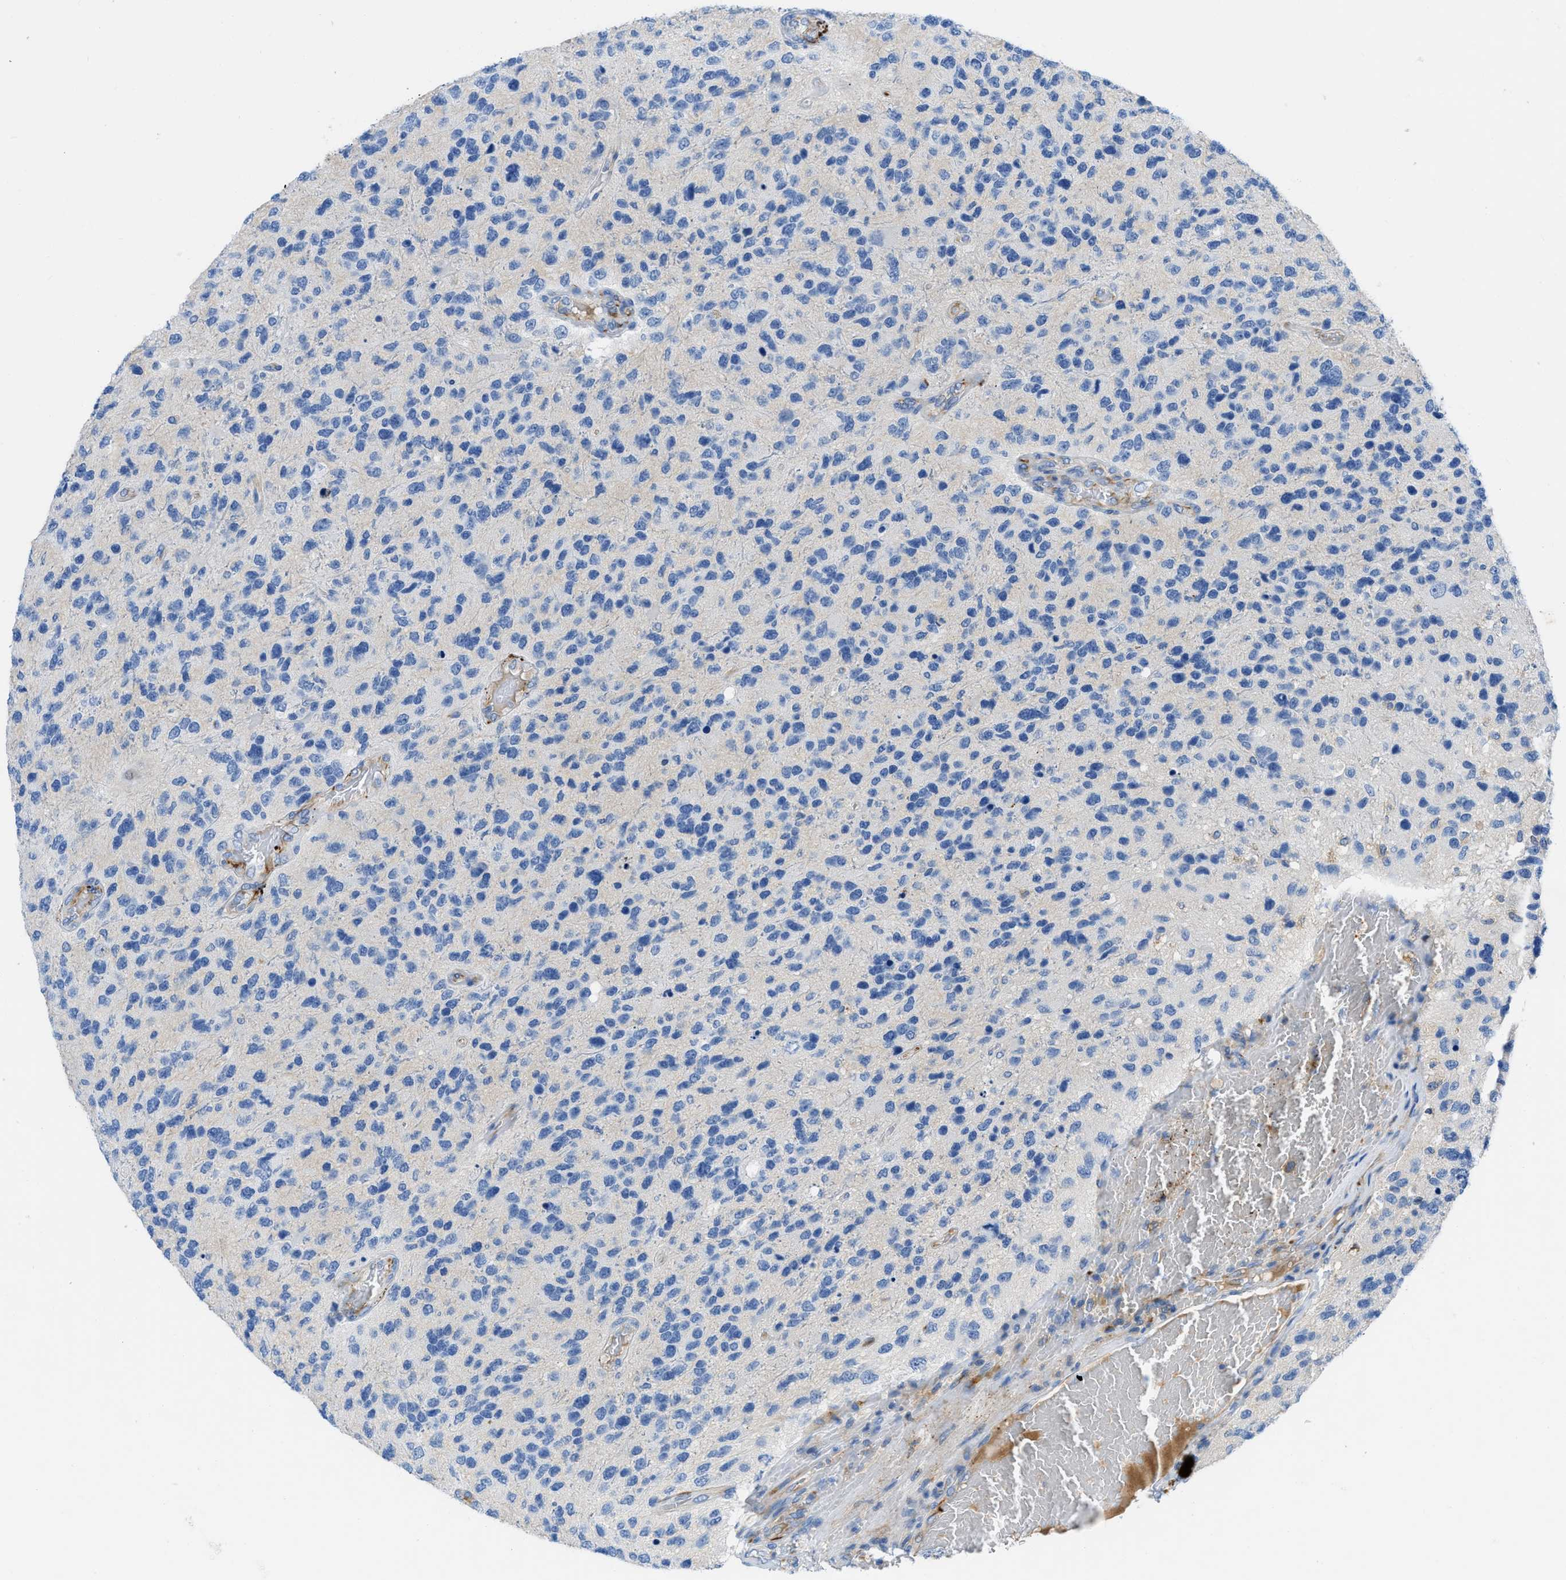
{"staining": {"intensity": "negative", "quantity": "none", "location": "none"}, "tissue": "glioma", "cell_type": "Tumor cells", "image_type": "cancer", "snomed": [{"axis": "morphology", "description": "Glioma, malignant, High grade"}, {"axis": "topography", "description": "Brain"}], "caption": "Immunohistochemical staining of human glioma reveals no significant positivity in tumor cells.", "gene": "XCR1", "patient": {"sex": "female", "age": 58}}